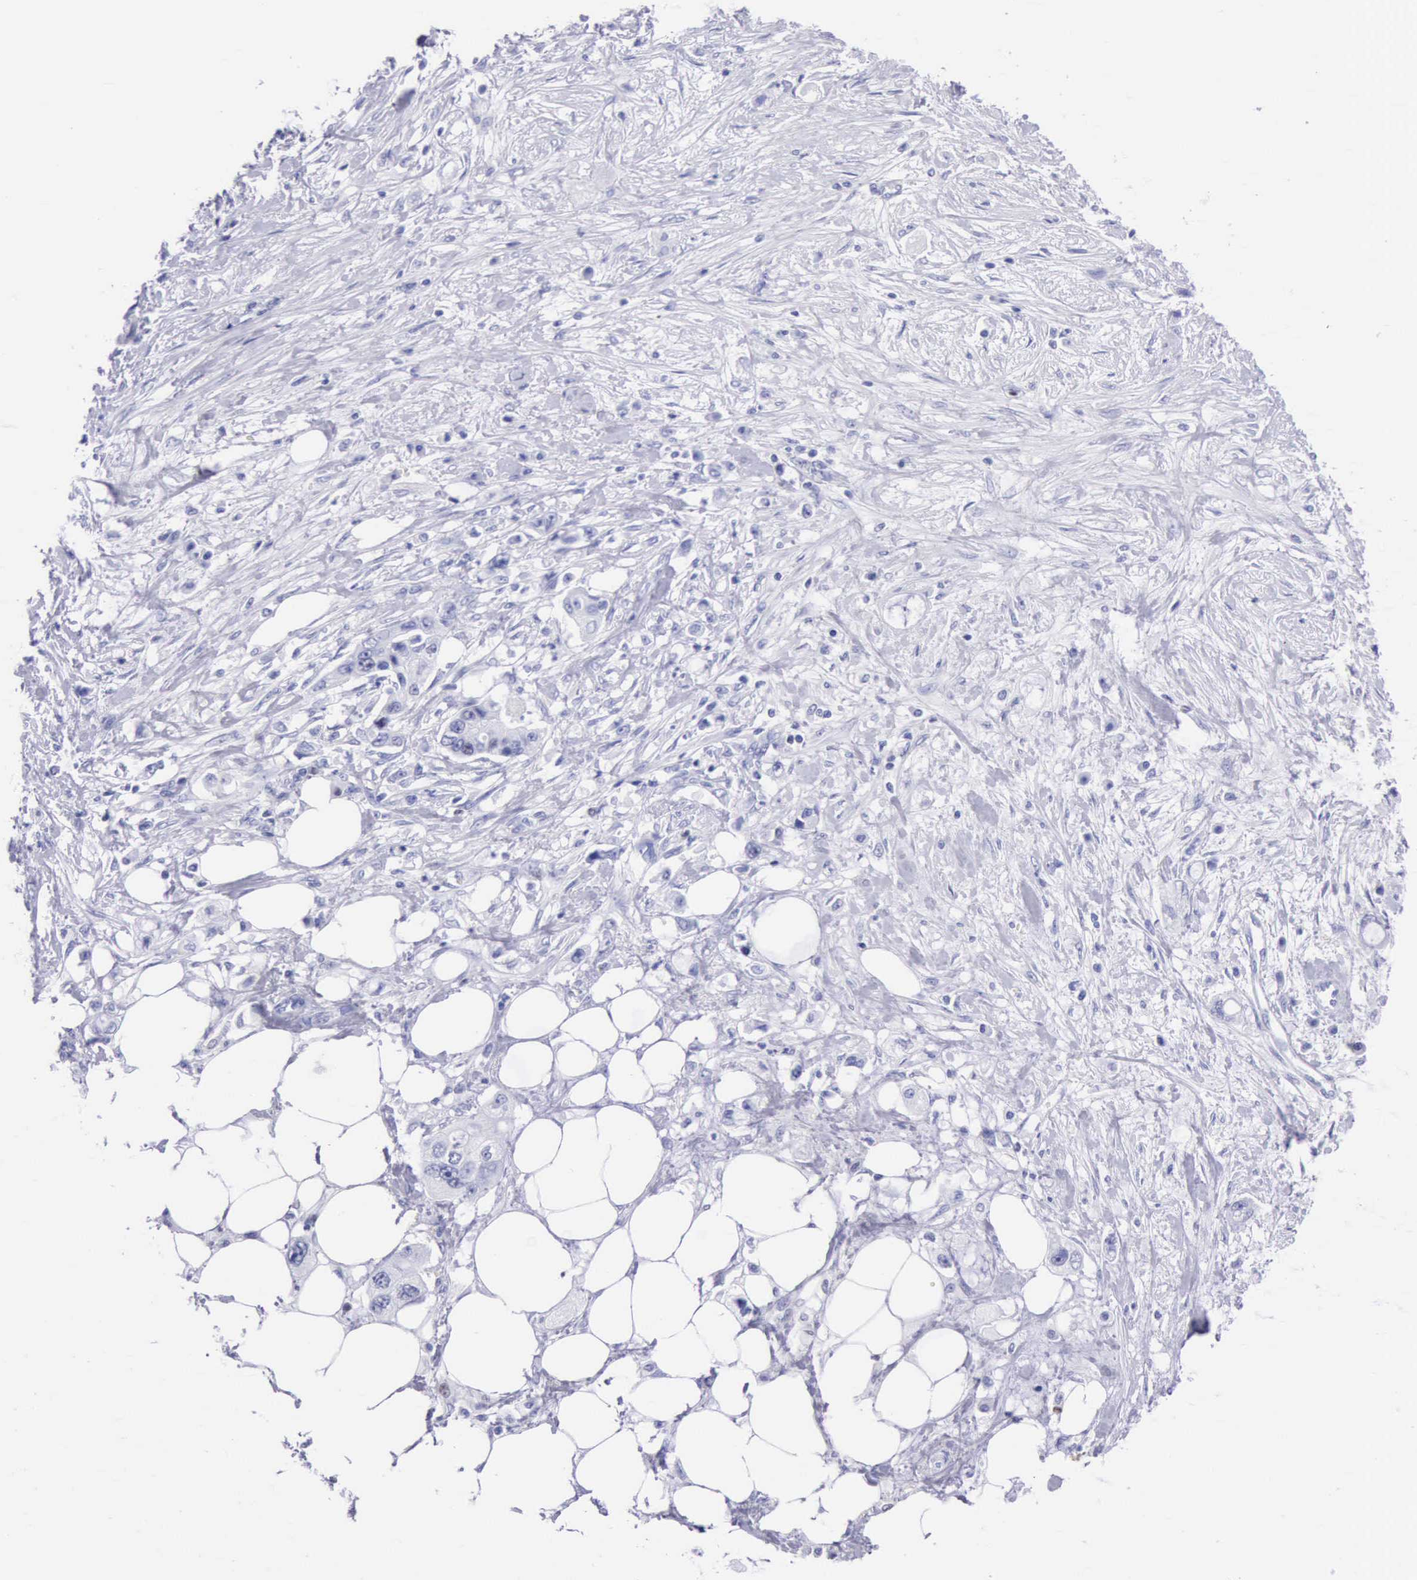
{"staining": {"intensity": "negative", "quantity": "none", "location": "none"}, "tissue": "pancreatic cancer", "cell_type": "Tumor cells", "image_type": "cancer", "snomed": [{"axis": "morphology", "description": "Adenocarcinoma, NOS"}, {"axis": "topography", "description": "Pancreas"}, {"axis": "topography", "description": "Stomach, upper"}], "caption": "This is an immunohistochemistry micrograph of human pancreatic adenocarcinoma. There is no positivity in tumor cells.", "gene": "MCM2", "patient": {"sex": "male", "age": 77}}